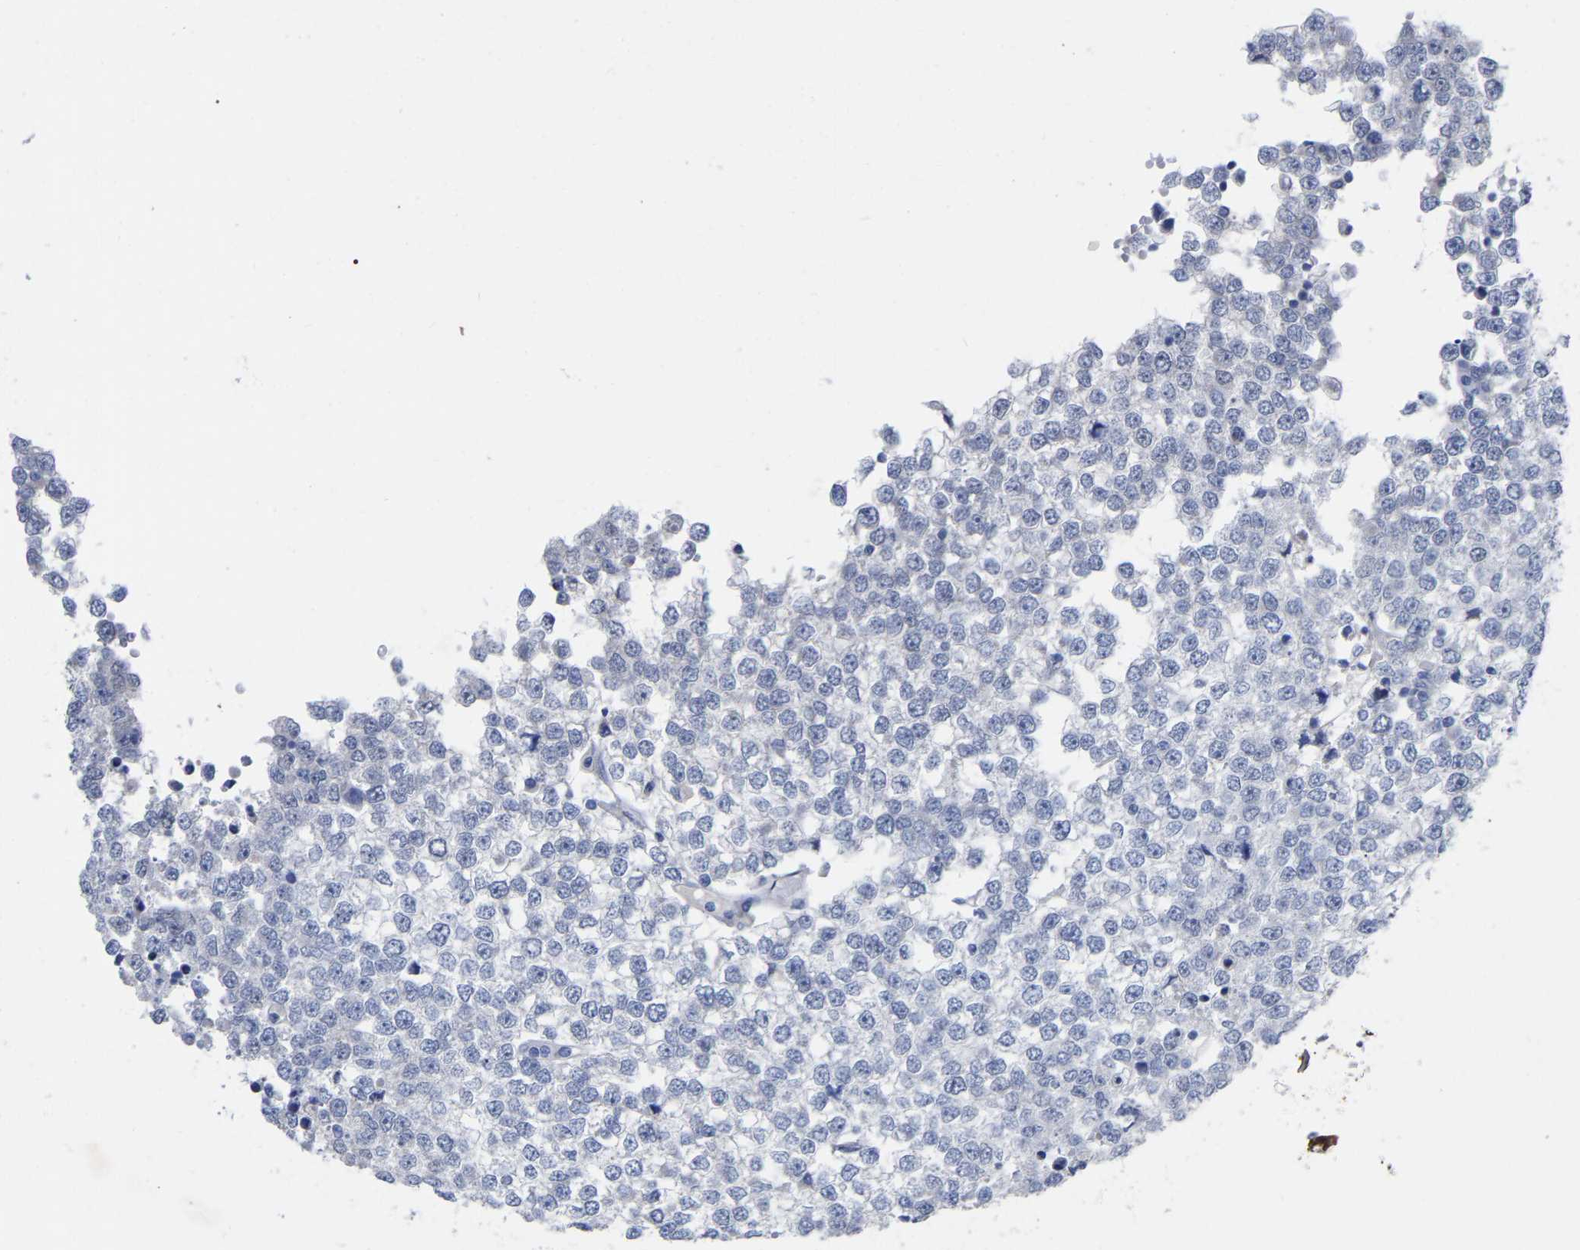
{"staining": {"intensity": "negative", "quantity": "none", "location": "none"}, "tissue": "testis cancer", "cell_type": "Tumor cells", "image_type": "cancer", "snomed": [{"axis": "morphology", "description": "Seminoma, NOS"}, {"axis": "topography", "description": "Testis"}], "caption": "Seminoma (testis) was stained to show a protein in brown. There is no significant expression in tumor cells.", "gene": "HAPLN1", "patient": {"sex": "male", "age": 65}}